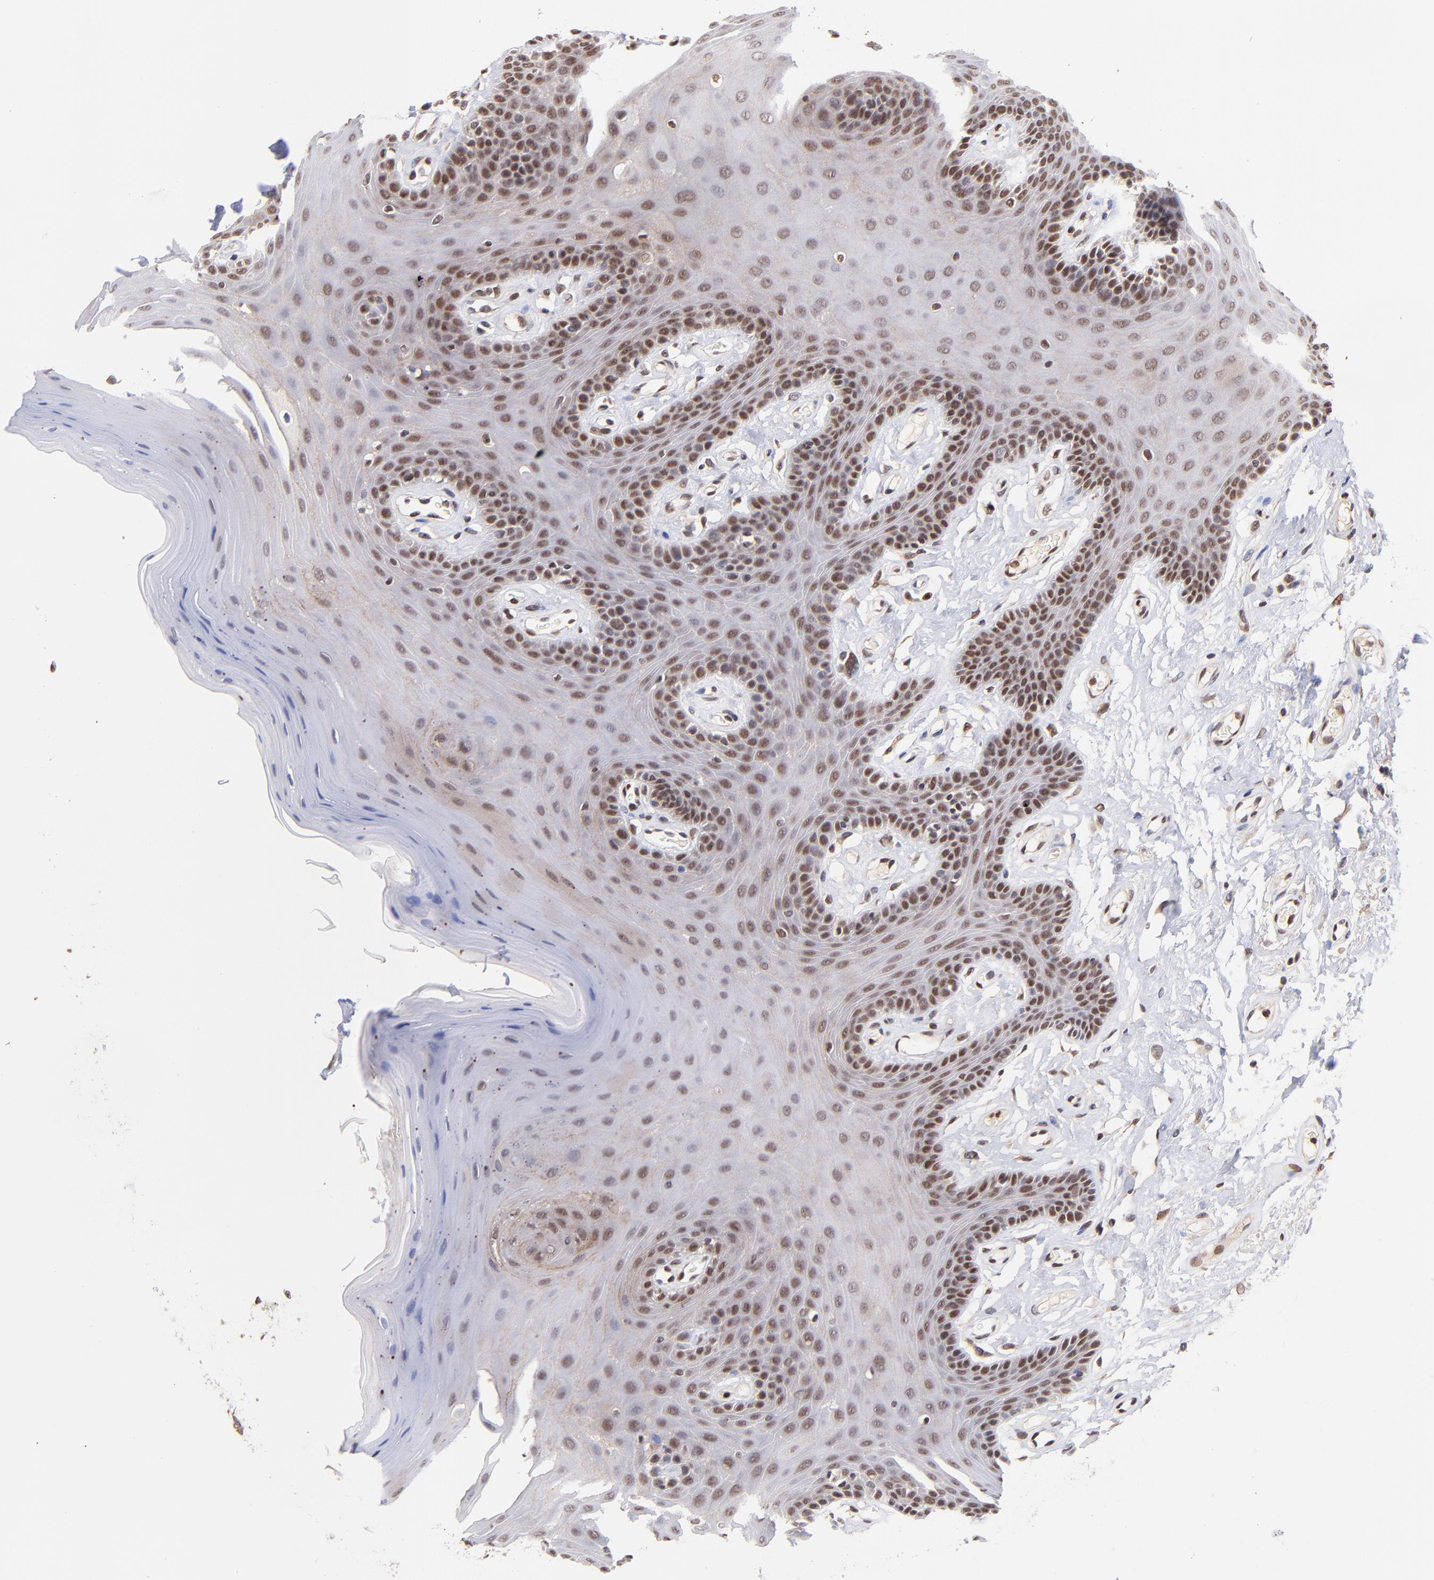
{"staining": {"intensity": "moderate", "quantity": "<25%", "location": "cytoplasmic/membranous,nuclear"}, "tissue": "oral mucosa", "cell_type": "Squamous epithelial cells", "image_type": "normal", "snomed": [{"axis": "morphology", "description": "Normal tissue, NOS"}, {"axis": "morphology", "description": "Squamous cell carcinoma, NOS"}, {"axis": "topography", "description": "Skeletal muscle"}, {"axis": "topography", "description": "Oral tissue"}, {"axis": "topography", "description": "Head-Neck"}], "caption": "A high-resolution photomicrograph shows IHC staining of unremarkable oral mucosa, which exhibits moderate cytoplasmic/membranous,nuclear positivity in approximately <25% of squamous epithelial cells.", "gene": "WDR25", "patient": {"sex": "male", "age": 71}}